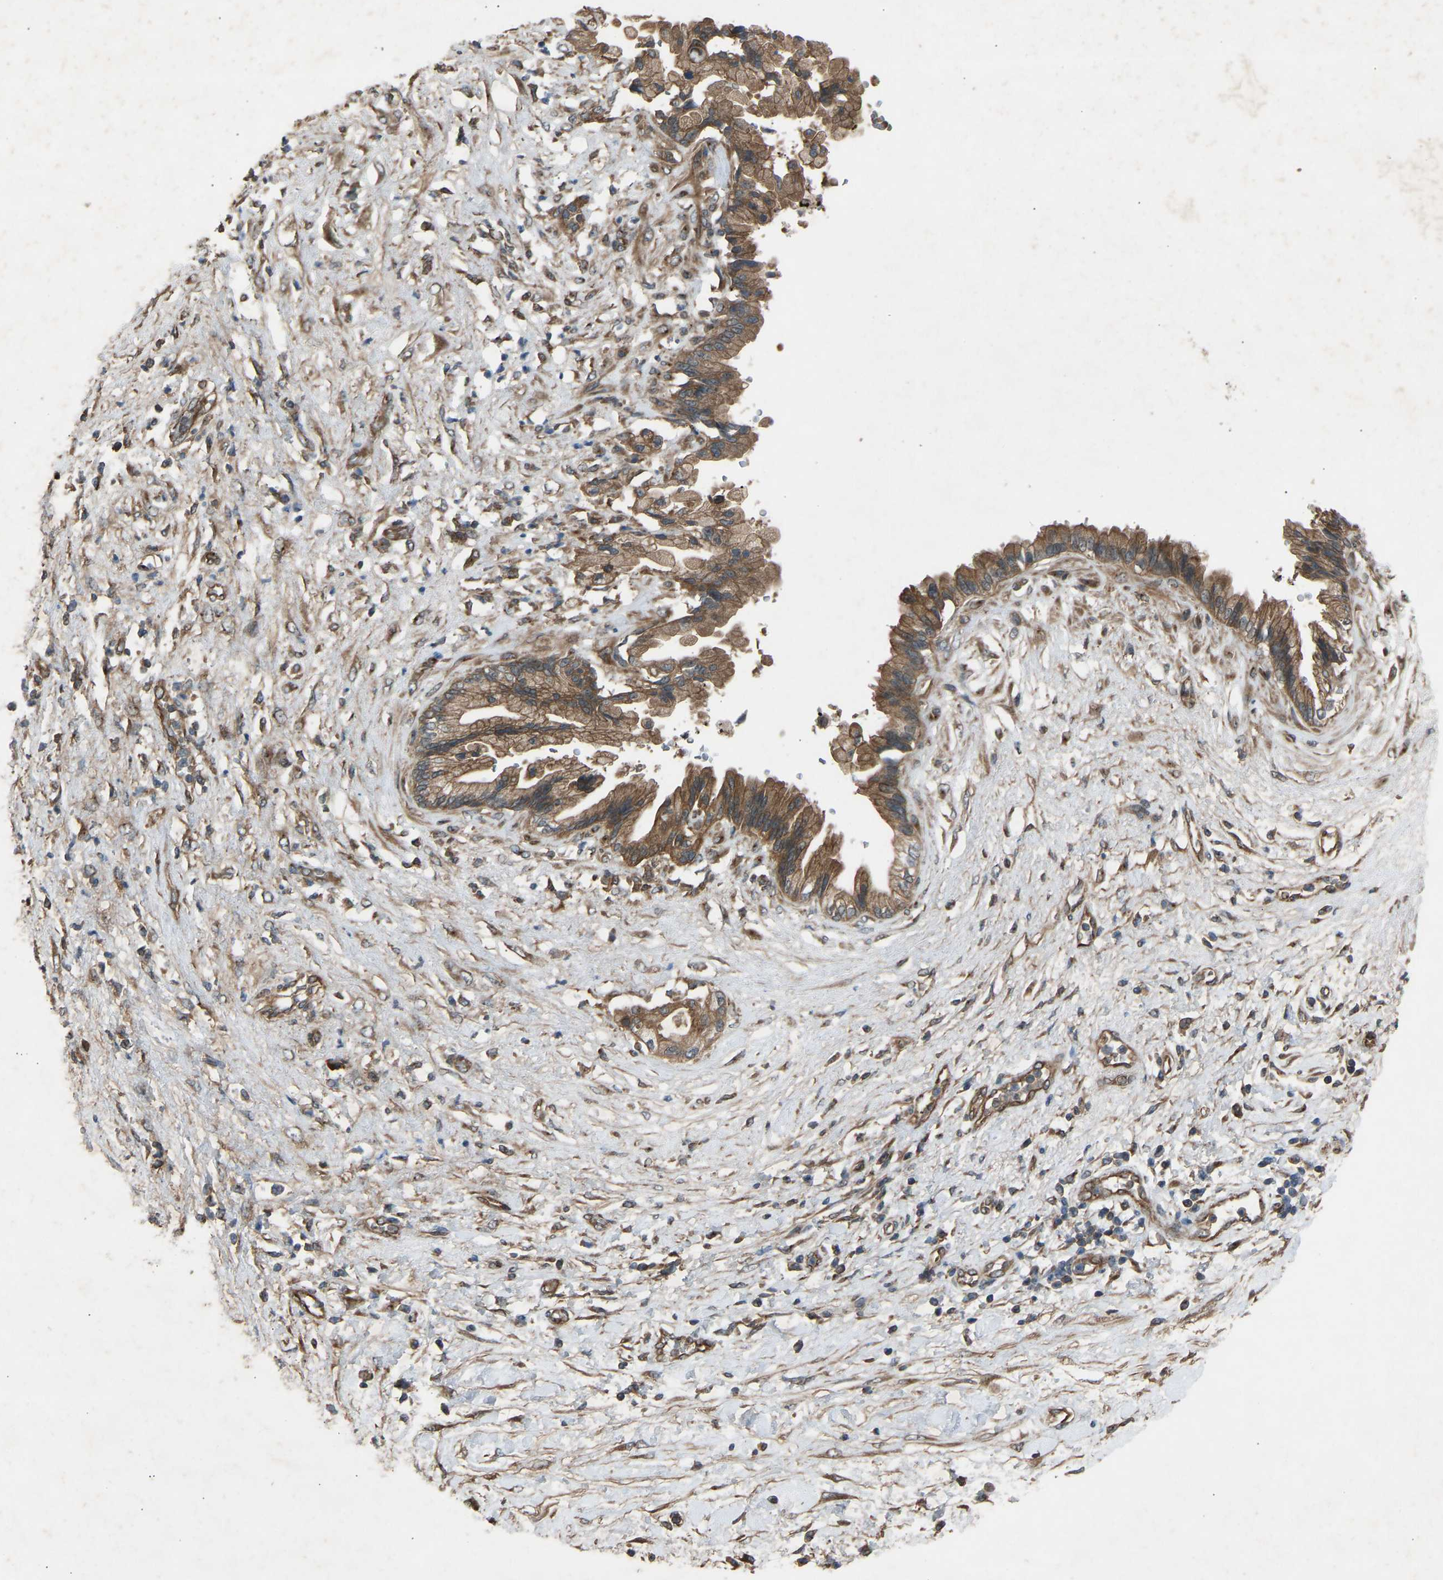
{"staining": {"intensity": "moderate", "quantity": ">75%", "location": "cytoplasmic/membranous"}, "tissue": "pancreatic cancer", "cell_type": "Tumor cells", "image_type": "cancer", "snomed": [{"axis": "morphology", "description": "Adenocarcinoma, NOS"}, {"axis": "topography", "description": "Pancreas"}], "caption": "Protein staining demonstrates moderate cytoplasmic/membranous positivity in about >75% of tumor cells in pancreatic cancer (adenocarcinoma).", "gene": "GAS2L1", "patient": {"sex": "female", "age": 60}}